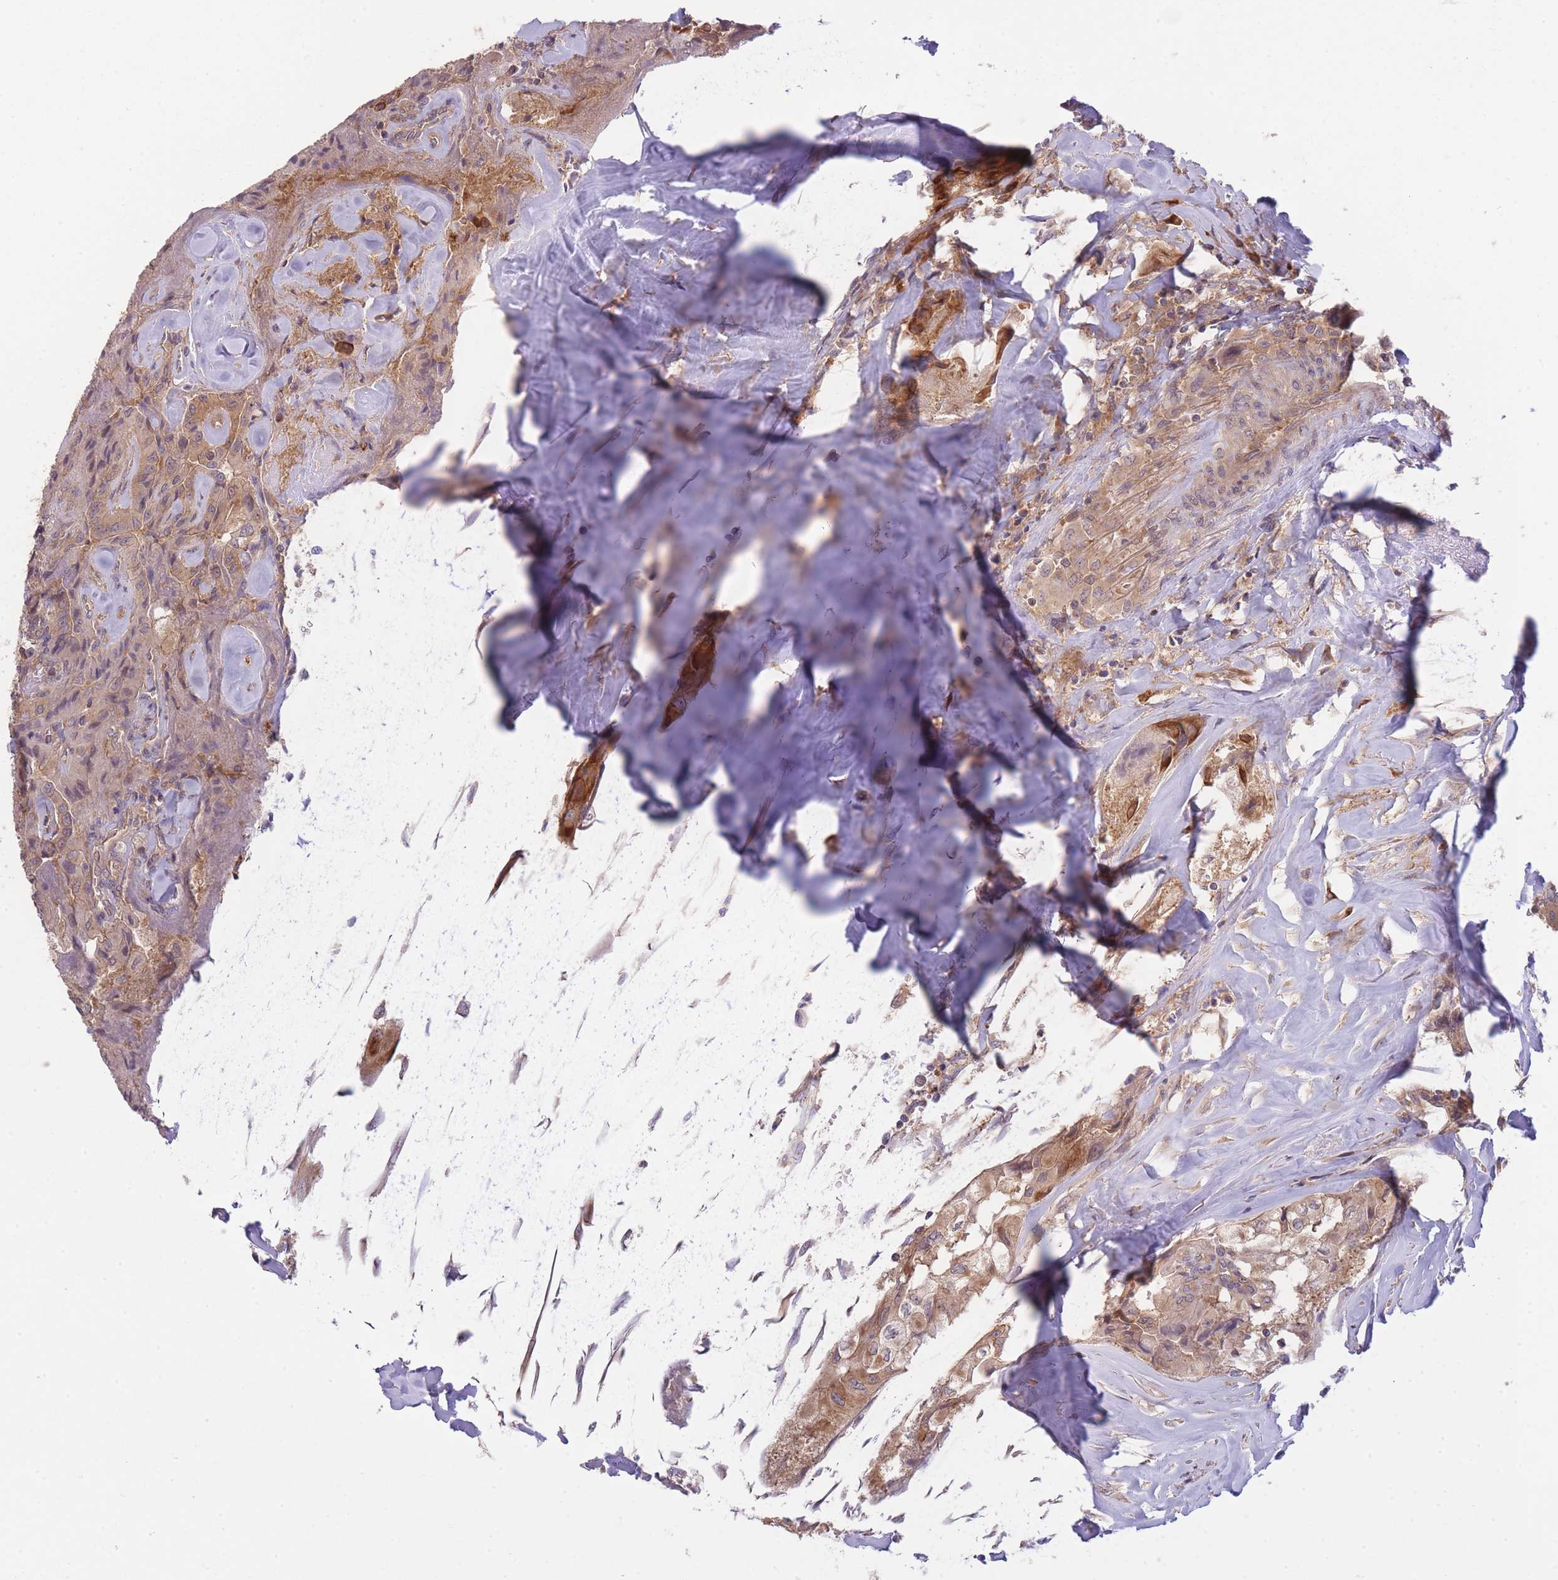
{"staining": {"intensity": "weak", "quantity": "25%-75%", "location": "cytoplasmic/membranous"}, "tissue": "thyroid cancer", "cell_type": "Tumor cells", "image_type": "cancer", "snomed": [{"axis": "morphology", "description": "Normal tissue, NOS"}, {"axis": "morphology", "description": "Papillary adenocarcinoma, NOS"}, {"axis": "topography", "description": "Thyroid gland"}], "caption": "Weak cytoplasmic/membranous staining is appreciated in approximately 25%-75% of tumor cells in thyroid papillary adenocarcinoma. (DAB IHC, brown staining for protein, blue staining for nuclei).", "gene": "PFDN6", "patient": {"sex": "female", "age": 59}}